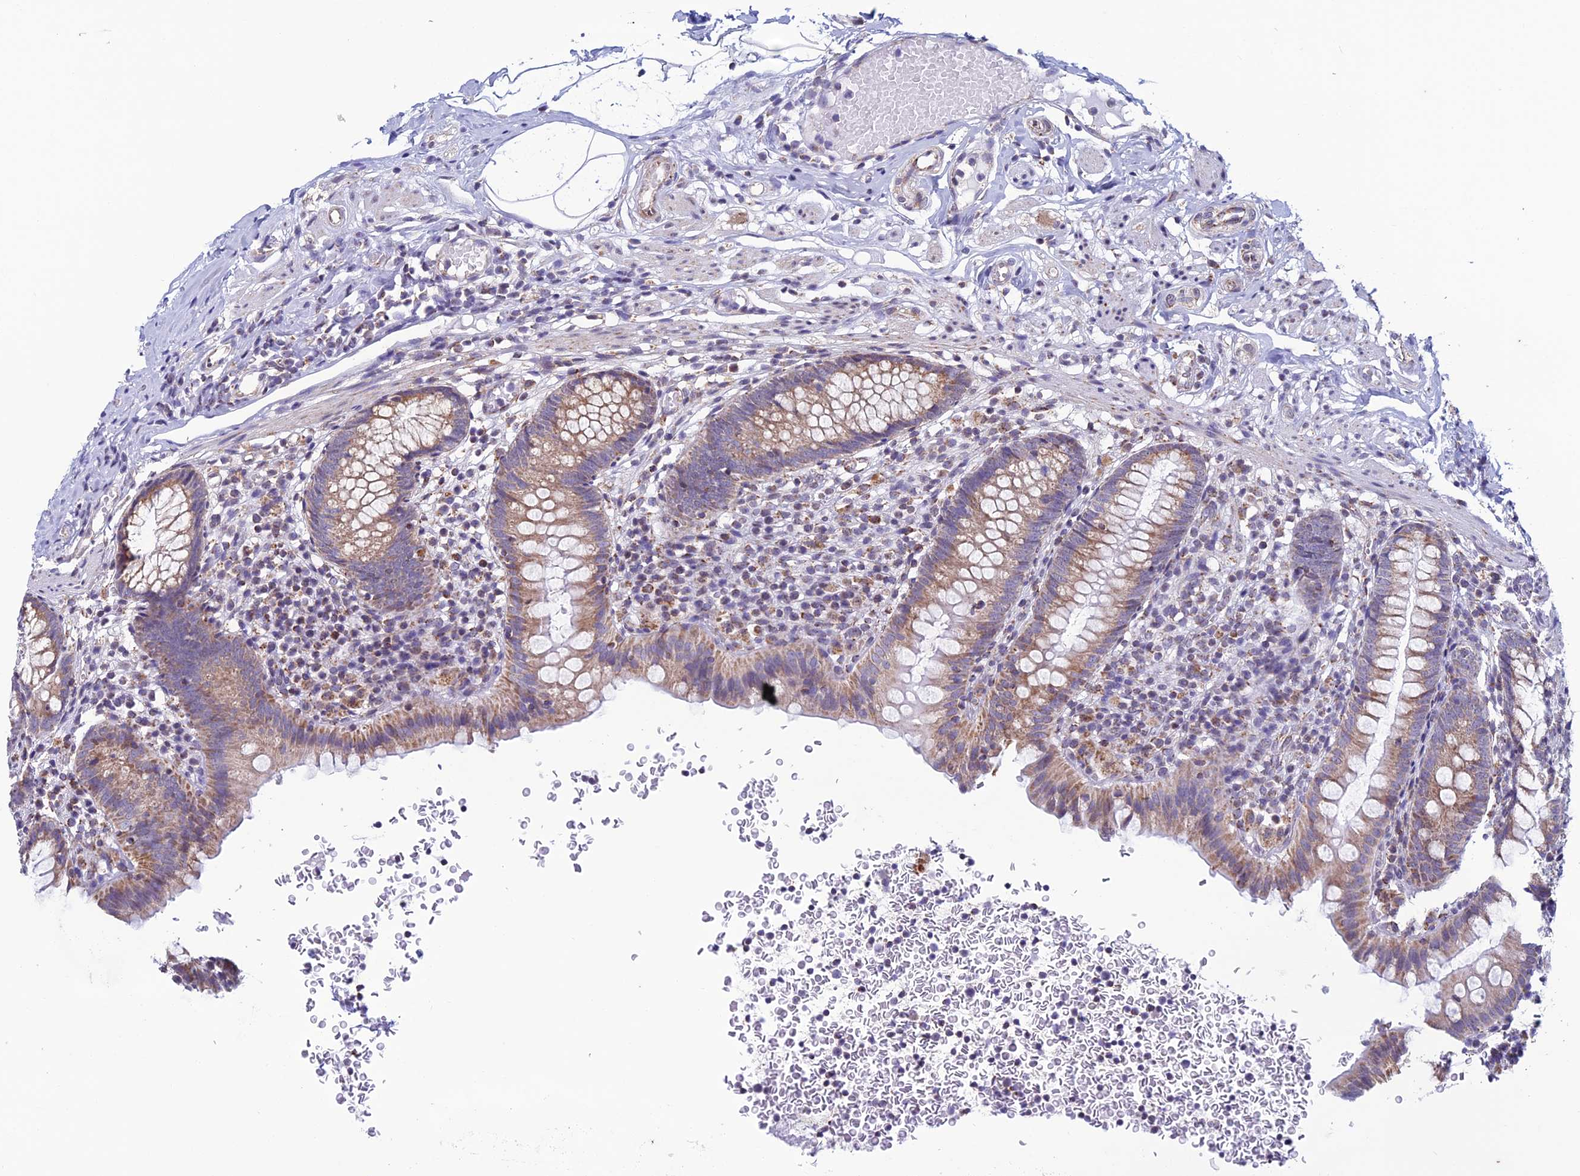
{"staining": {"intensity": "moderate", "quantity": ">75%", "location": "cytoplasmic/membranous"}, "tissue": "appendix", "cell_type": "Glandular cells", "image_type": "normal", "snomed": [{"axis": "morphology", "description": "Normal tissue, NOS"}, {"axis": "topography", "description": "Appendix"}], "caption": "Immunohistochemical staining of normal appendix displays medium levels of moderate cytoplasmic/membranous expression in approximately >75% of glandular cells. (DAB (3,3'-diaminobenzidine) IHC with brightfield microscopy, high magnification).", "gene": "ZNG1A", "patient": {"sex": "male", "age": 55}}